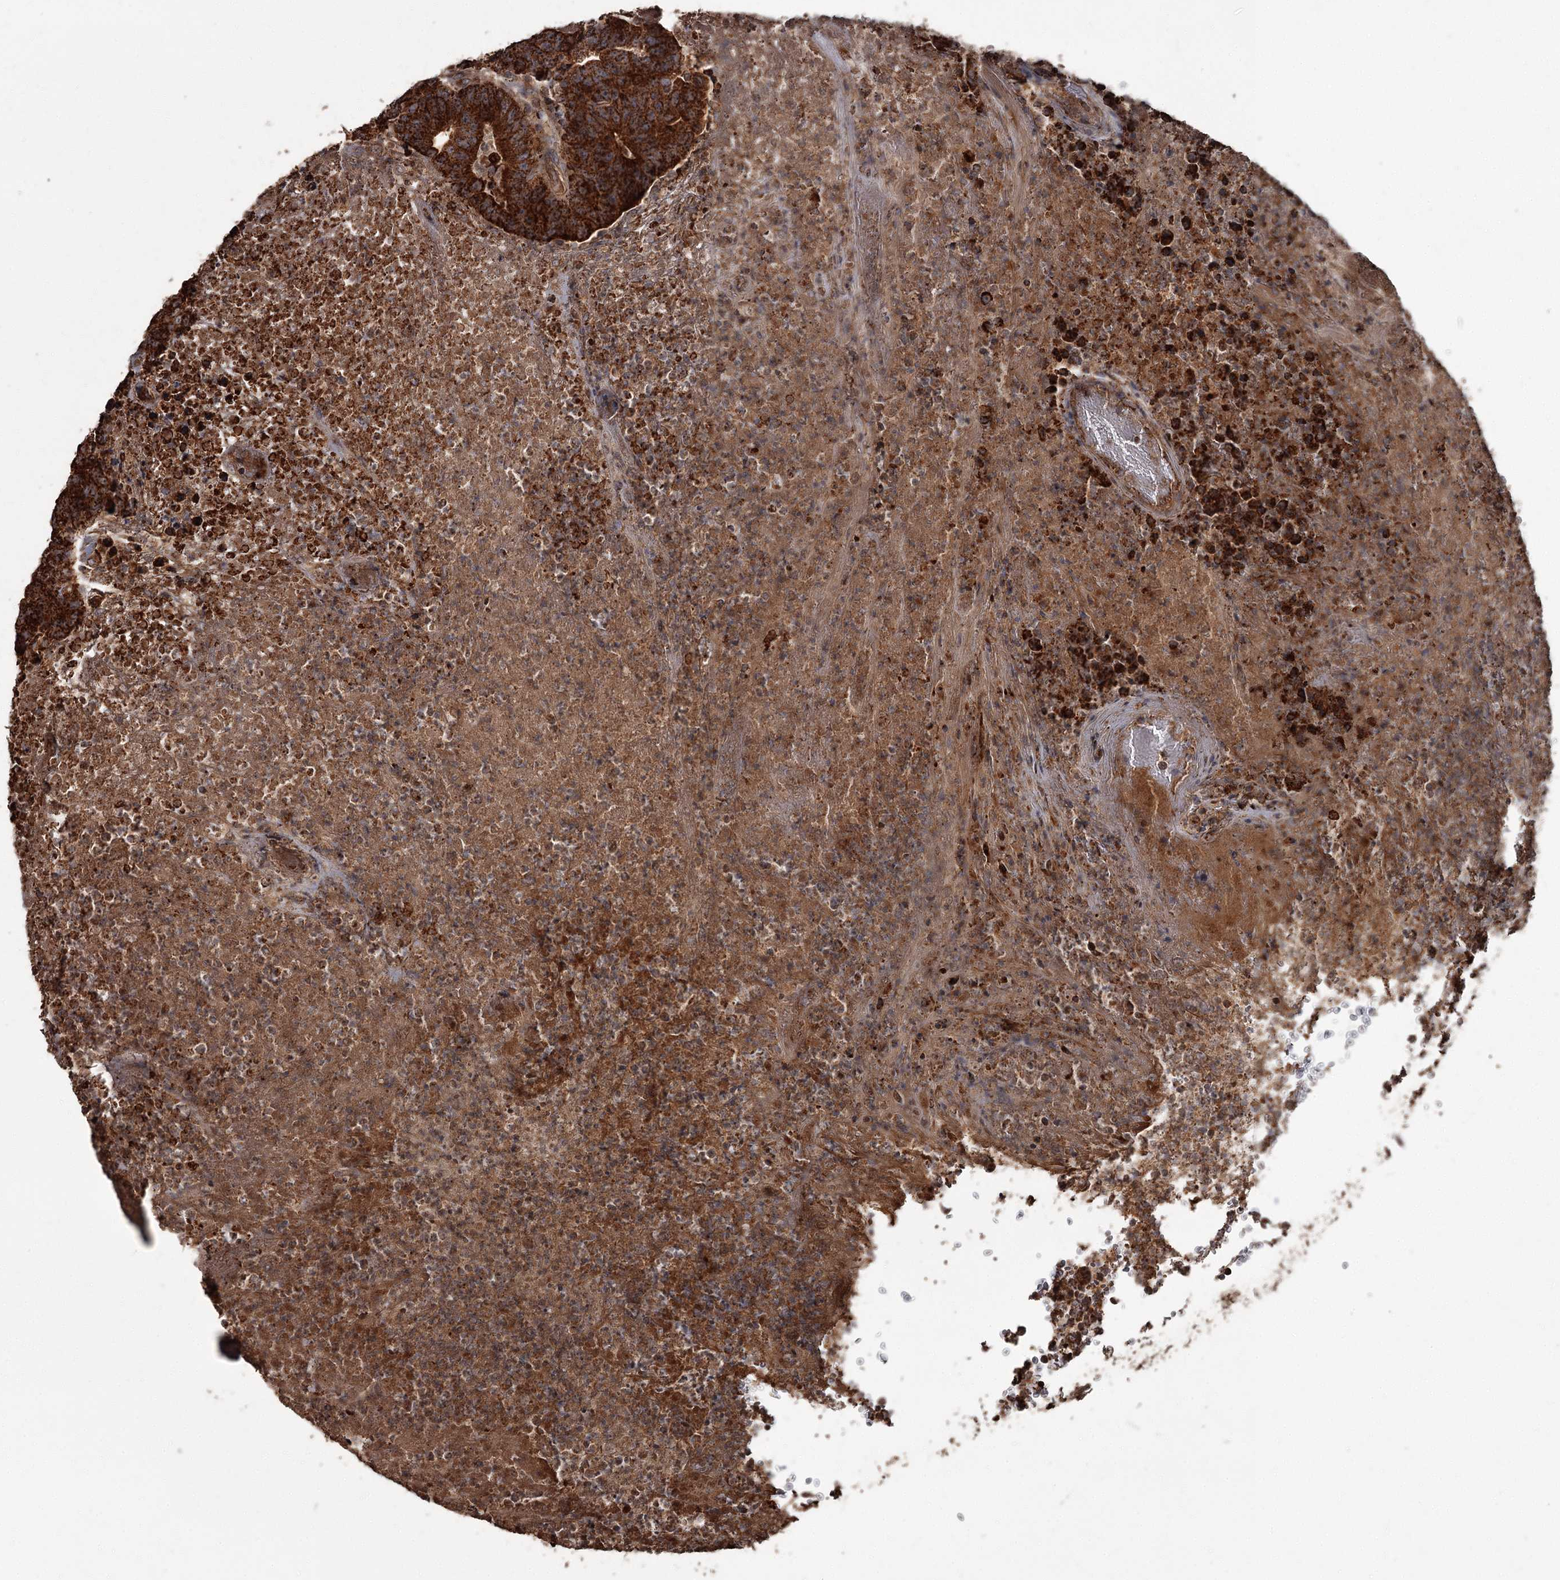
{"staining": {"intensity": "strong", "quantity": ">75%", "location": "cytoplasmic/membranous"}, "tissue": "colorectal cancer", "cell_type": "Tumor cells", "image_type": "cancer", "snomed": [{"axis": "morphology", "description": "Adenocarcinoma, NOS"}, {"axis": "topography", "description": "Colon"}], "caption": "This photomicrograph displays adenocarcinoma (colorectal) stained with immunohistochemistry to label a protein in brown. The cytoplasmic/membranous of tumor cells show strong positivity for the protein. Nuclei are counter-stained blue.", "gene": "THAP9", "patient": {"sex": "female", "age": 75}}